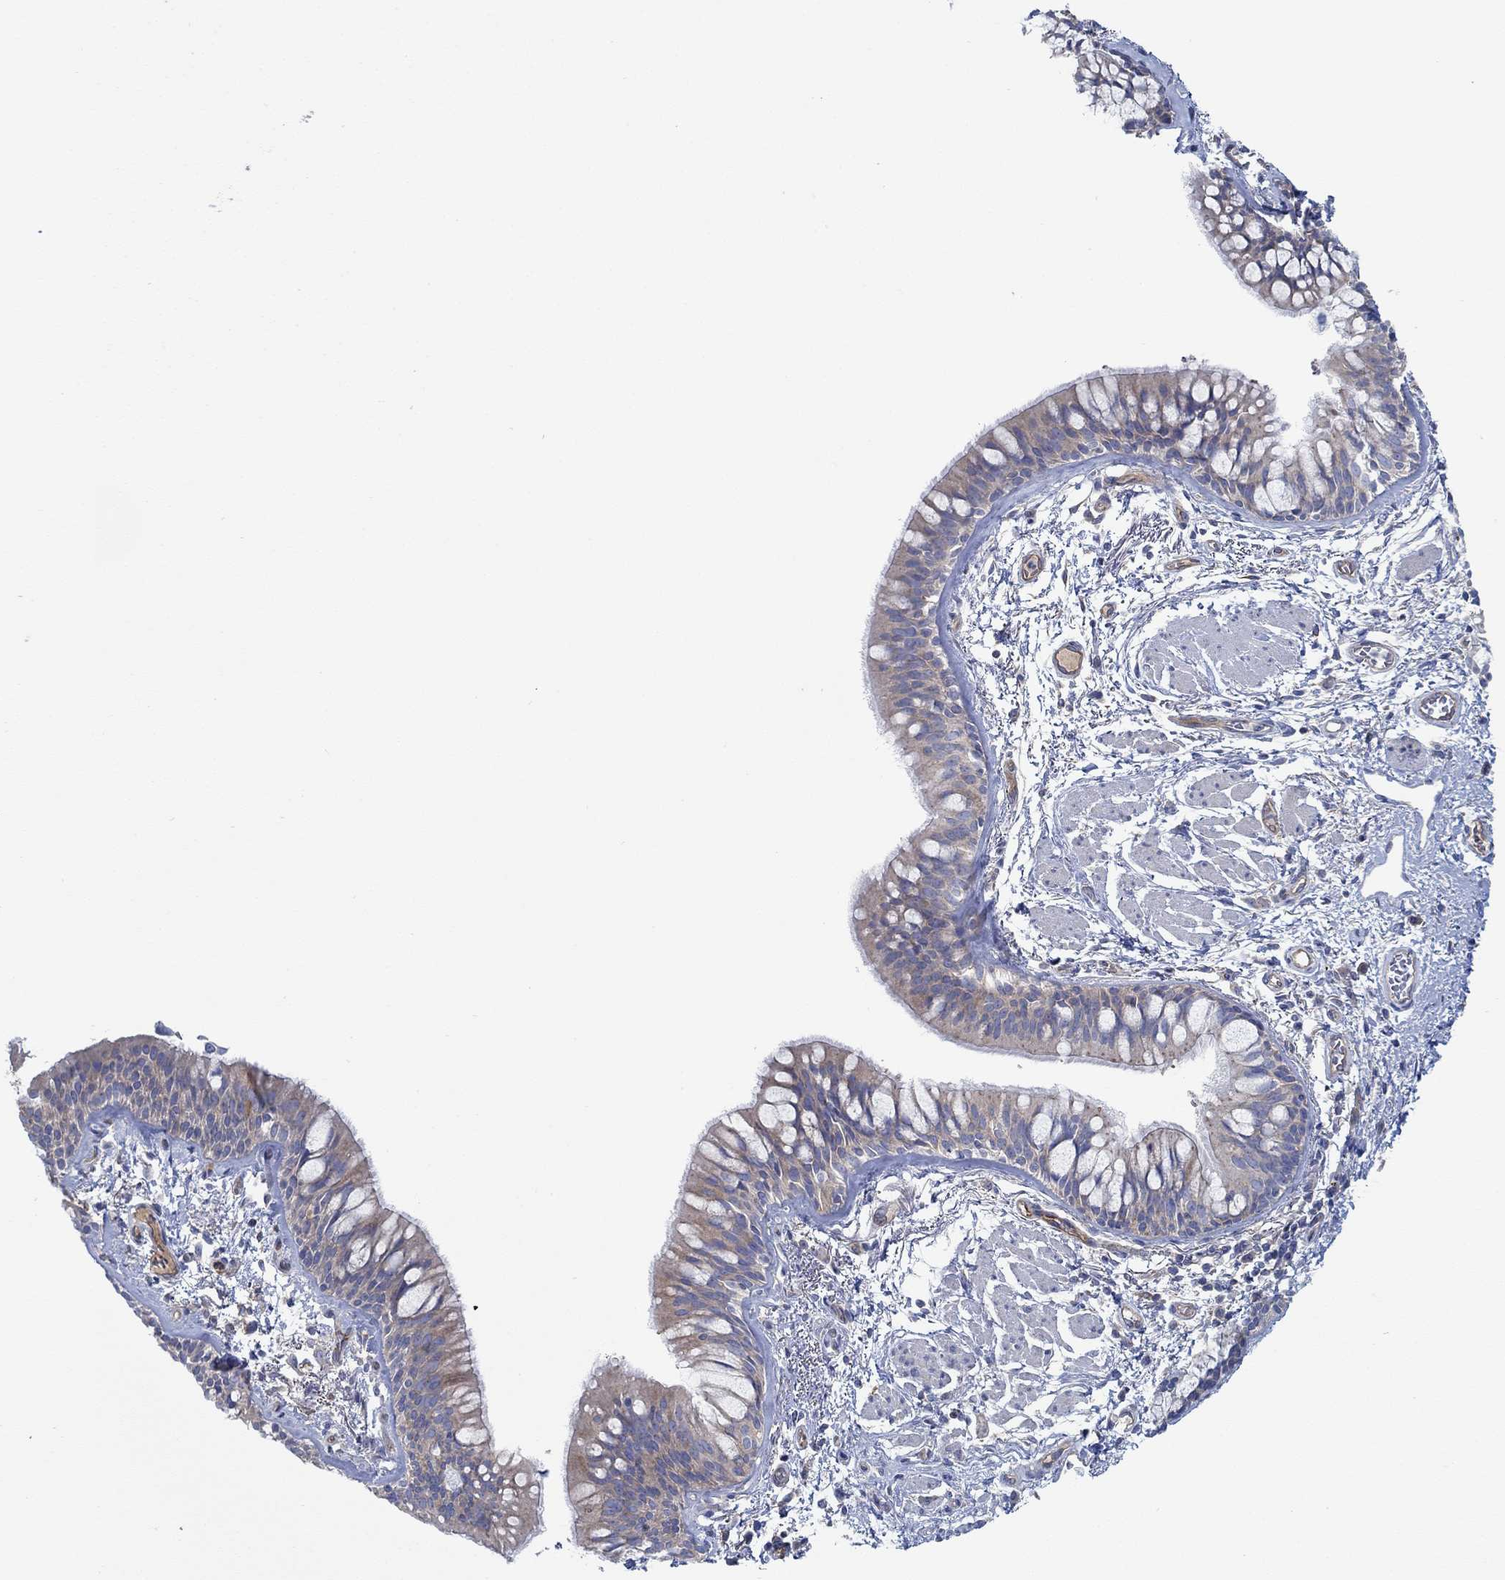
{"staining": {"intensity": "moderate", "quantity": "25%-75%", "location": "cytoplasmic/membranous"}, "tissue": "bronchus", "cell_type": "Respiratory epithelial cells", "image_type": "normal", "snomed": [{"axis": "morphology", "description": "Normal tissue, NOS"}, {"axis": "topography", "description": "Bronchus"}, {"axis": "topography", "description": "Lung"}], "caption": "This histopathology image exhibits unremarkable bronchus stained with immunohistochemistry to label a protein in brown. The cytoplasmic/membranous of respiratory epithelial cells show moderate positivity for the protein. Nuclei are counter-stained blue.", "gene": "SPAG9", "patient": {"sex": "female", "age": 57}}